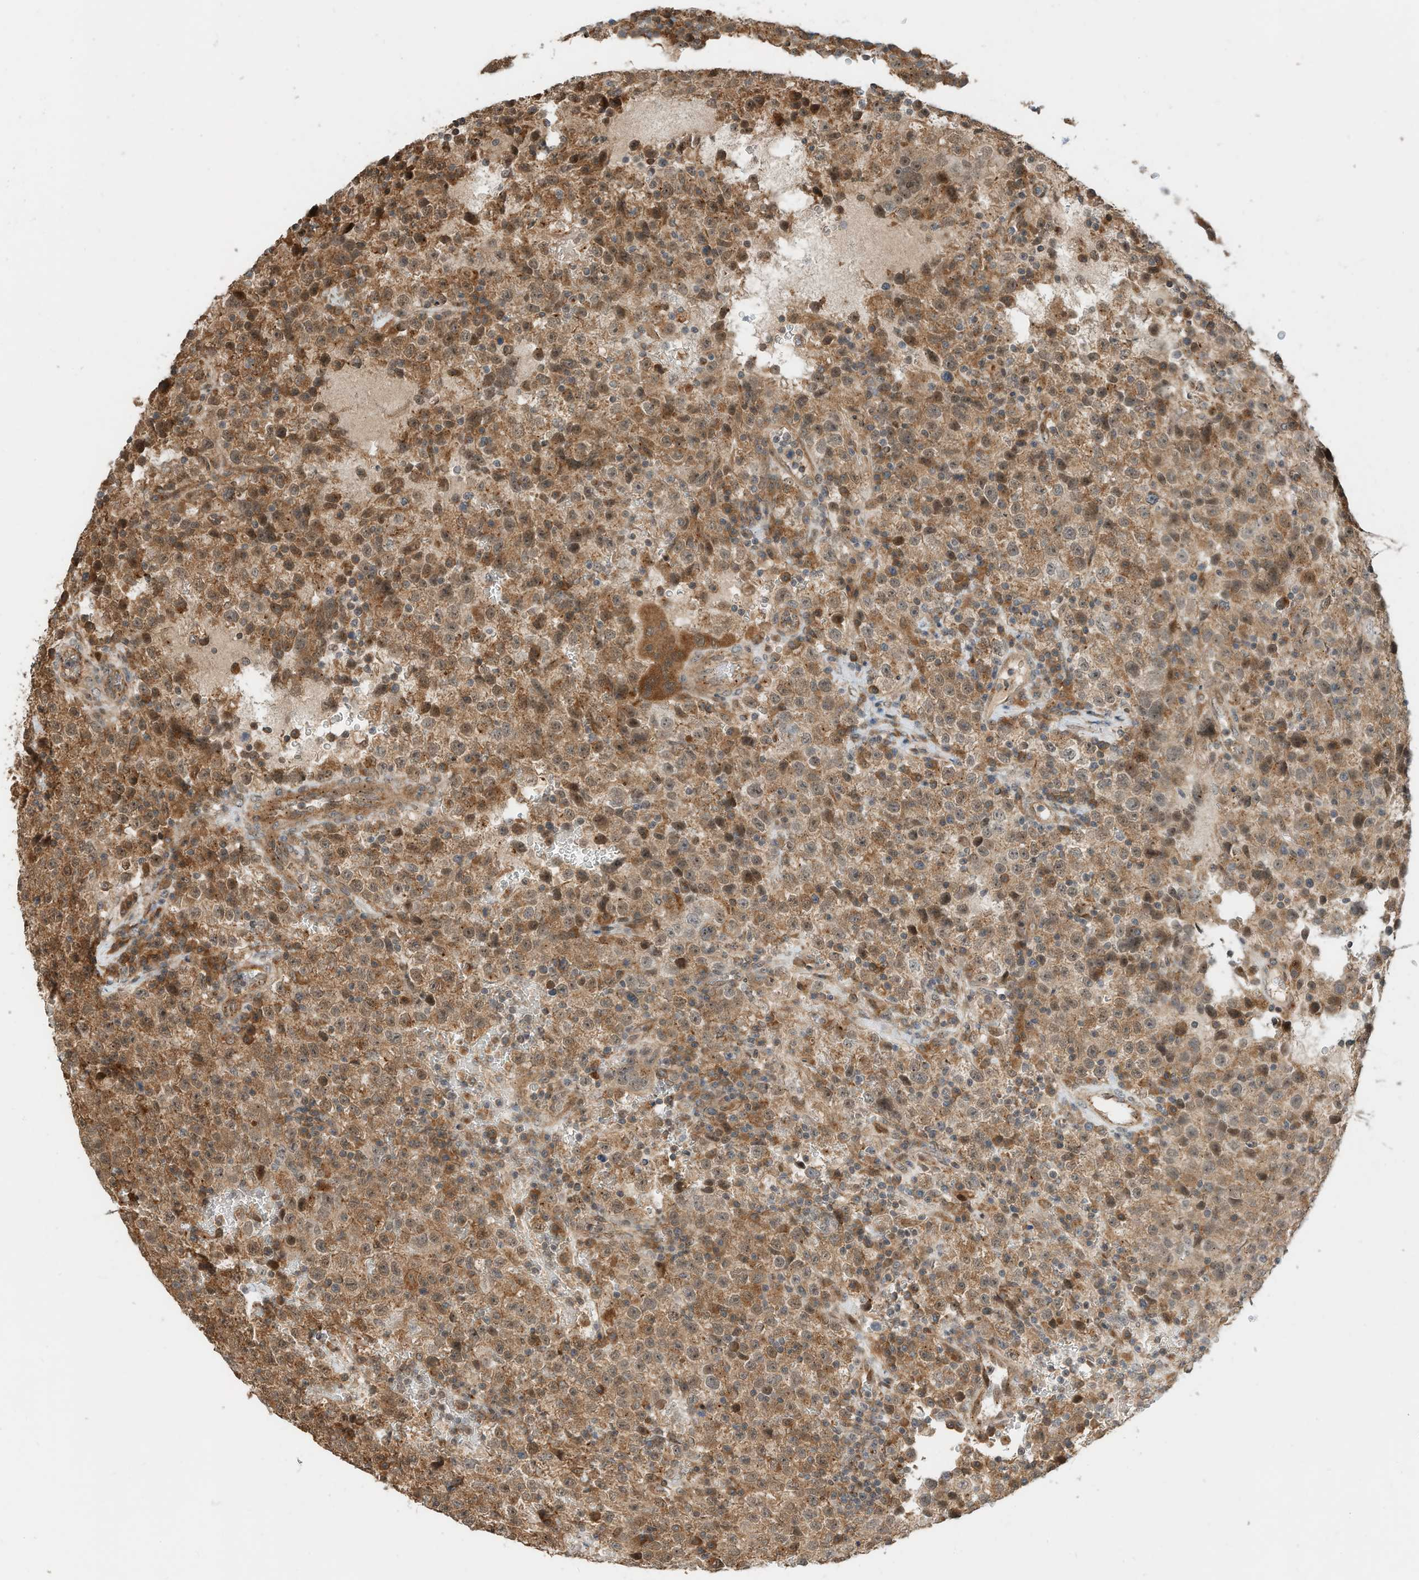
{"staining": {"intensity": "moderate", "quantity": ">75%", "location": "cytoplasmic/membranous"}, "tissue": "testis cancer", "cell_type": "Tumor cells", "image_type": "cancer", "snomed": [{"axis": "morphology", "description": "Seminoma, NOS"}, {"axis": "topography", "description": "Testis"}], "caption": "DAB (3,3'-diaminobenzidine) immunohistochemical staining of testis seminoma exhibits moderate cytoplasmic/membranous protein expression in about >75% of tumor cells.", "gene": "CPAMD8", "patient": {"sex": "male", "age": 22}}